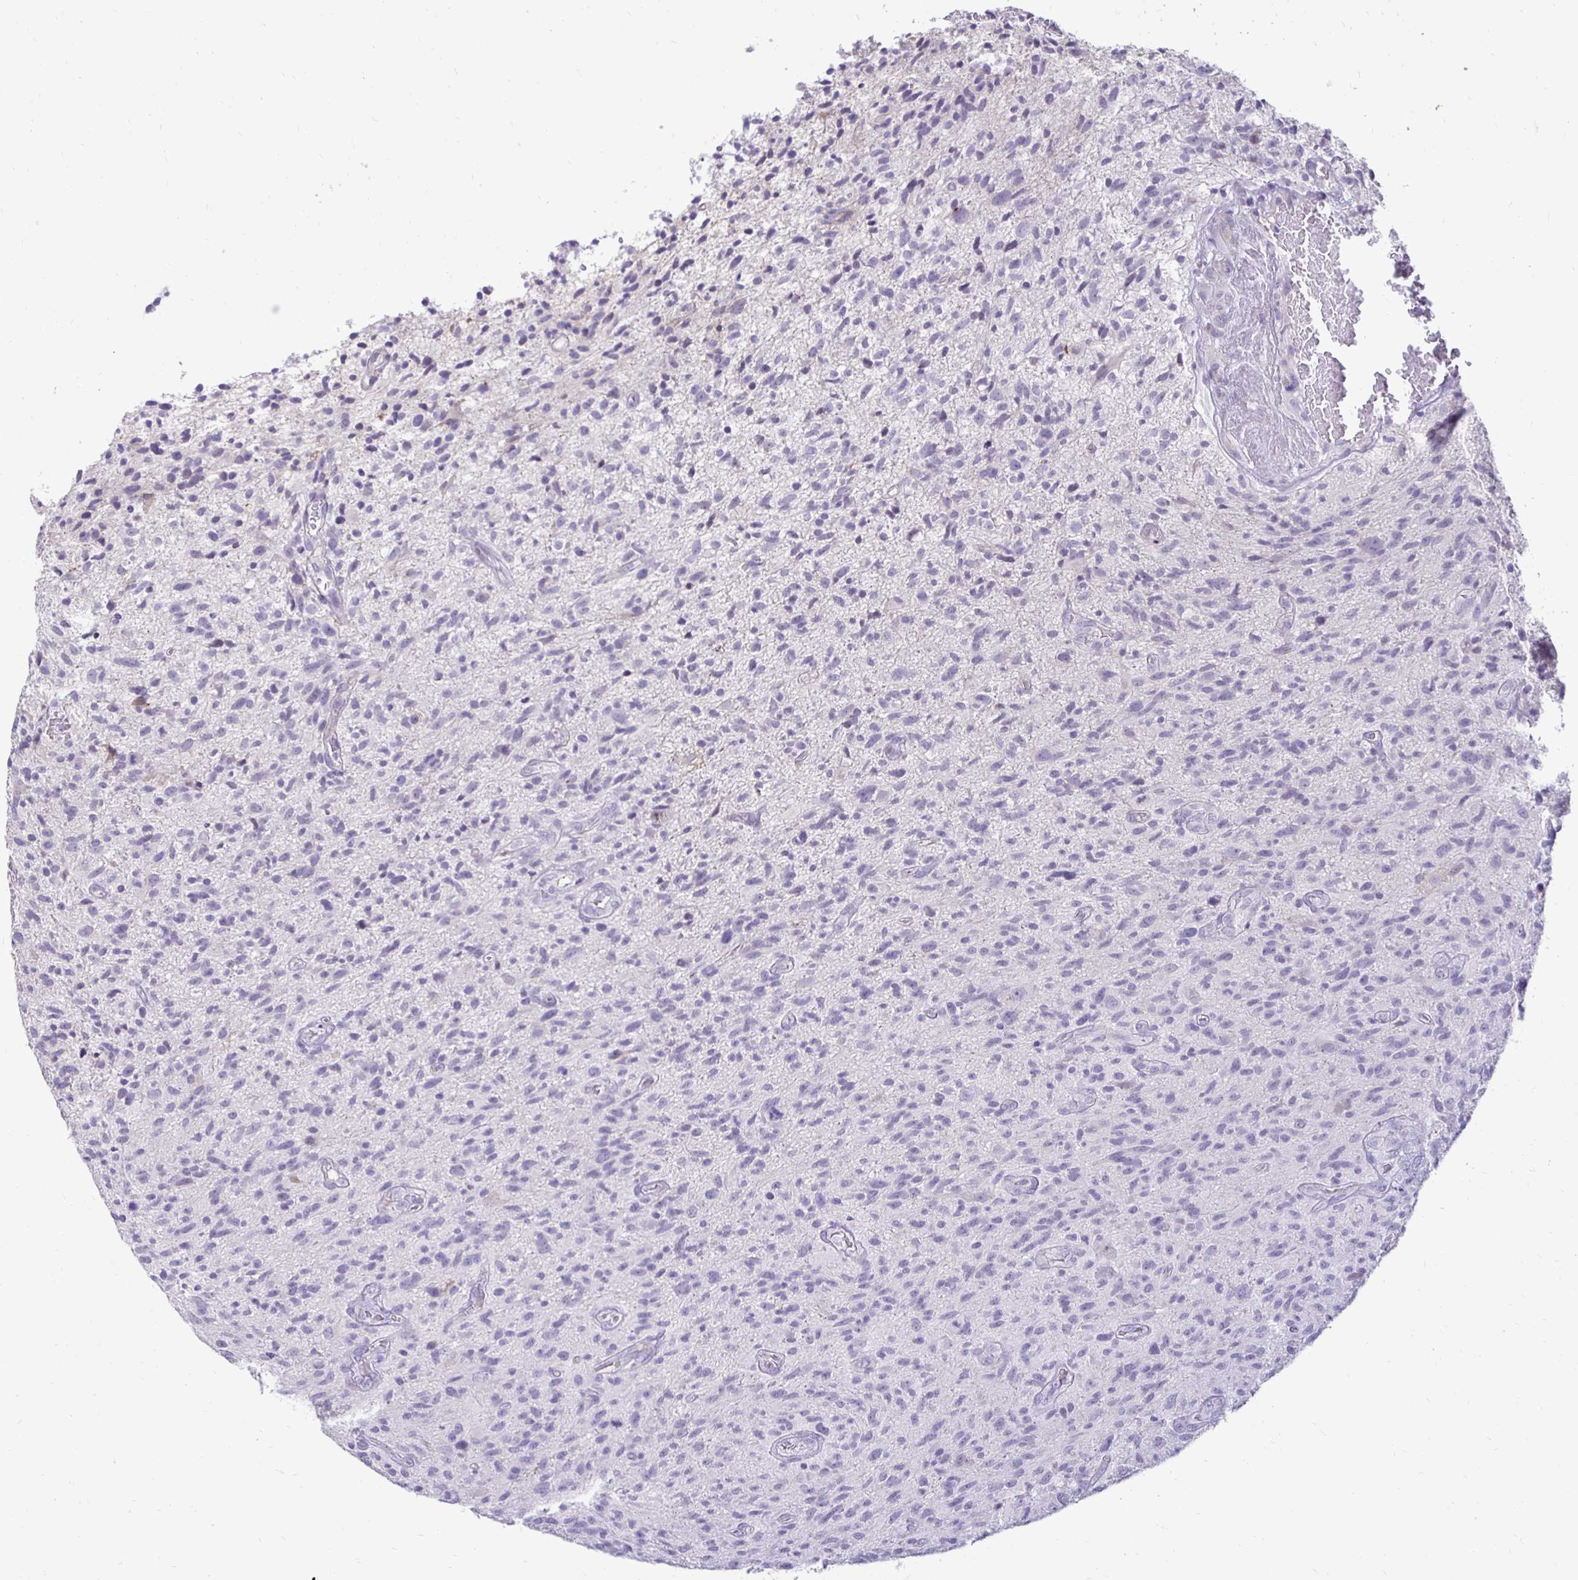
{"staining": {"intensity": "negative", "quantity": "none", "location": "none"}, "tissue": "glioma", "cell_type": "Tumor cells", "image_type": "cancer", "snomed": [{"axis": "morphology", "description": "Glioma, malignant, High grade"}, {"axis": "topography", "description": "Brain"}], "caption": "Tumor cells show no significant protein staining in malignant glioma (high-grade).", "gene": "GAS2", "patient": {"sex": "male", "age": 75}}